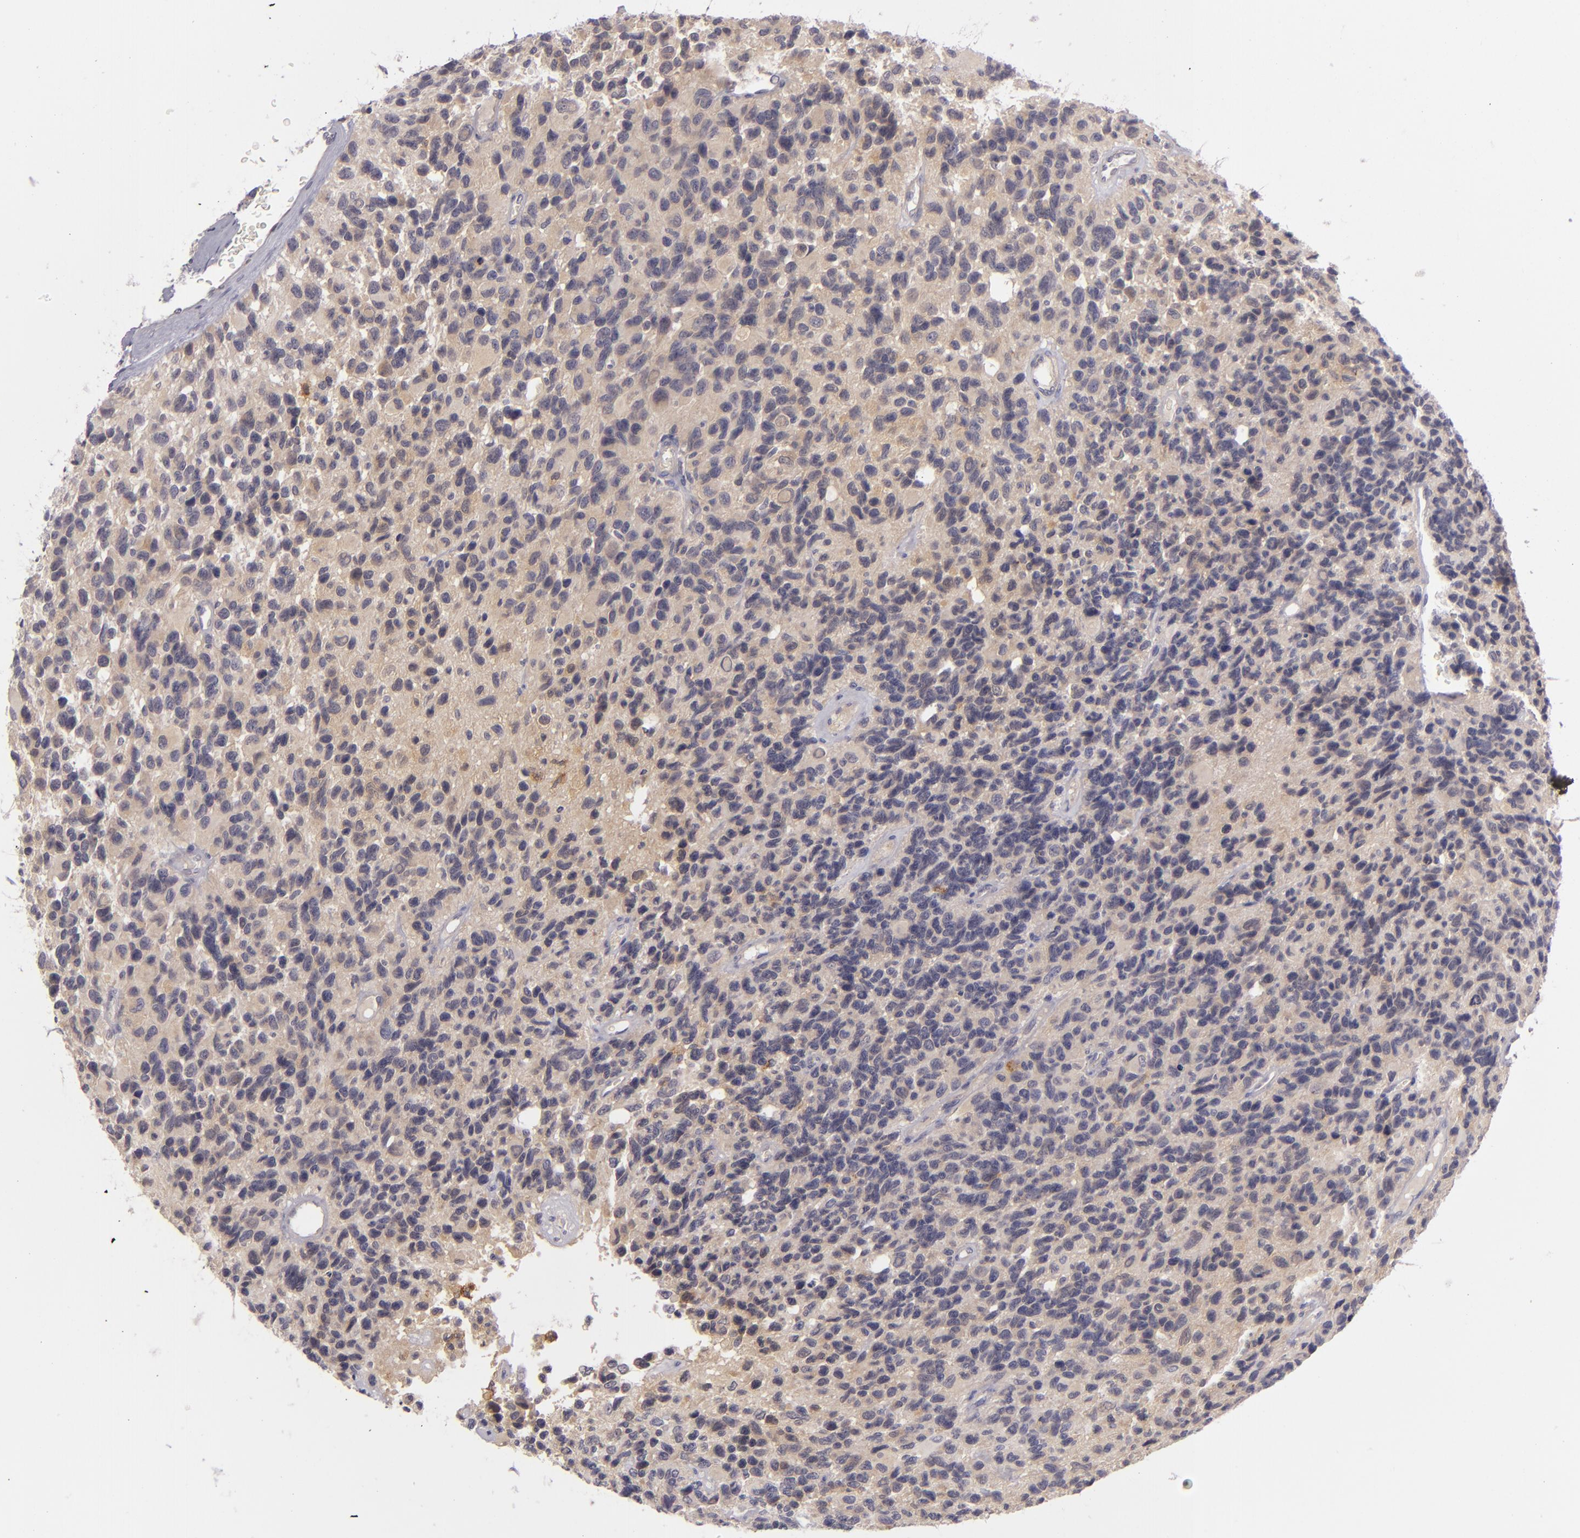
{"staining": {"intensity": "negative", "quantity": "none", "location": "none"}, "tissue": "glioma", "cell_type": "Tumor cells", "image_type": "cancer", "snomed": [{"axis": "morphology", "description": "Glioma, malignant, High grade"}, {"axis": "topography", "description": "Brain"}], "caption": "The photomicrograph exhibits no significant positivity in tumor cells of glioma.", "gene": "CD83", "patient": {"sex": "male", "age": 77}}